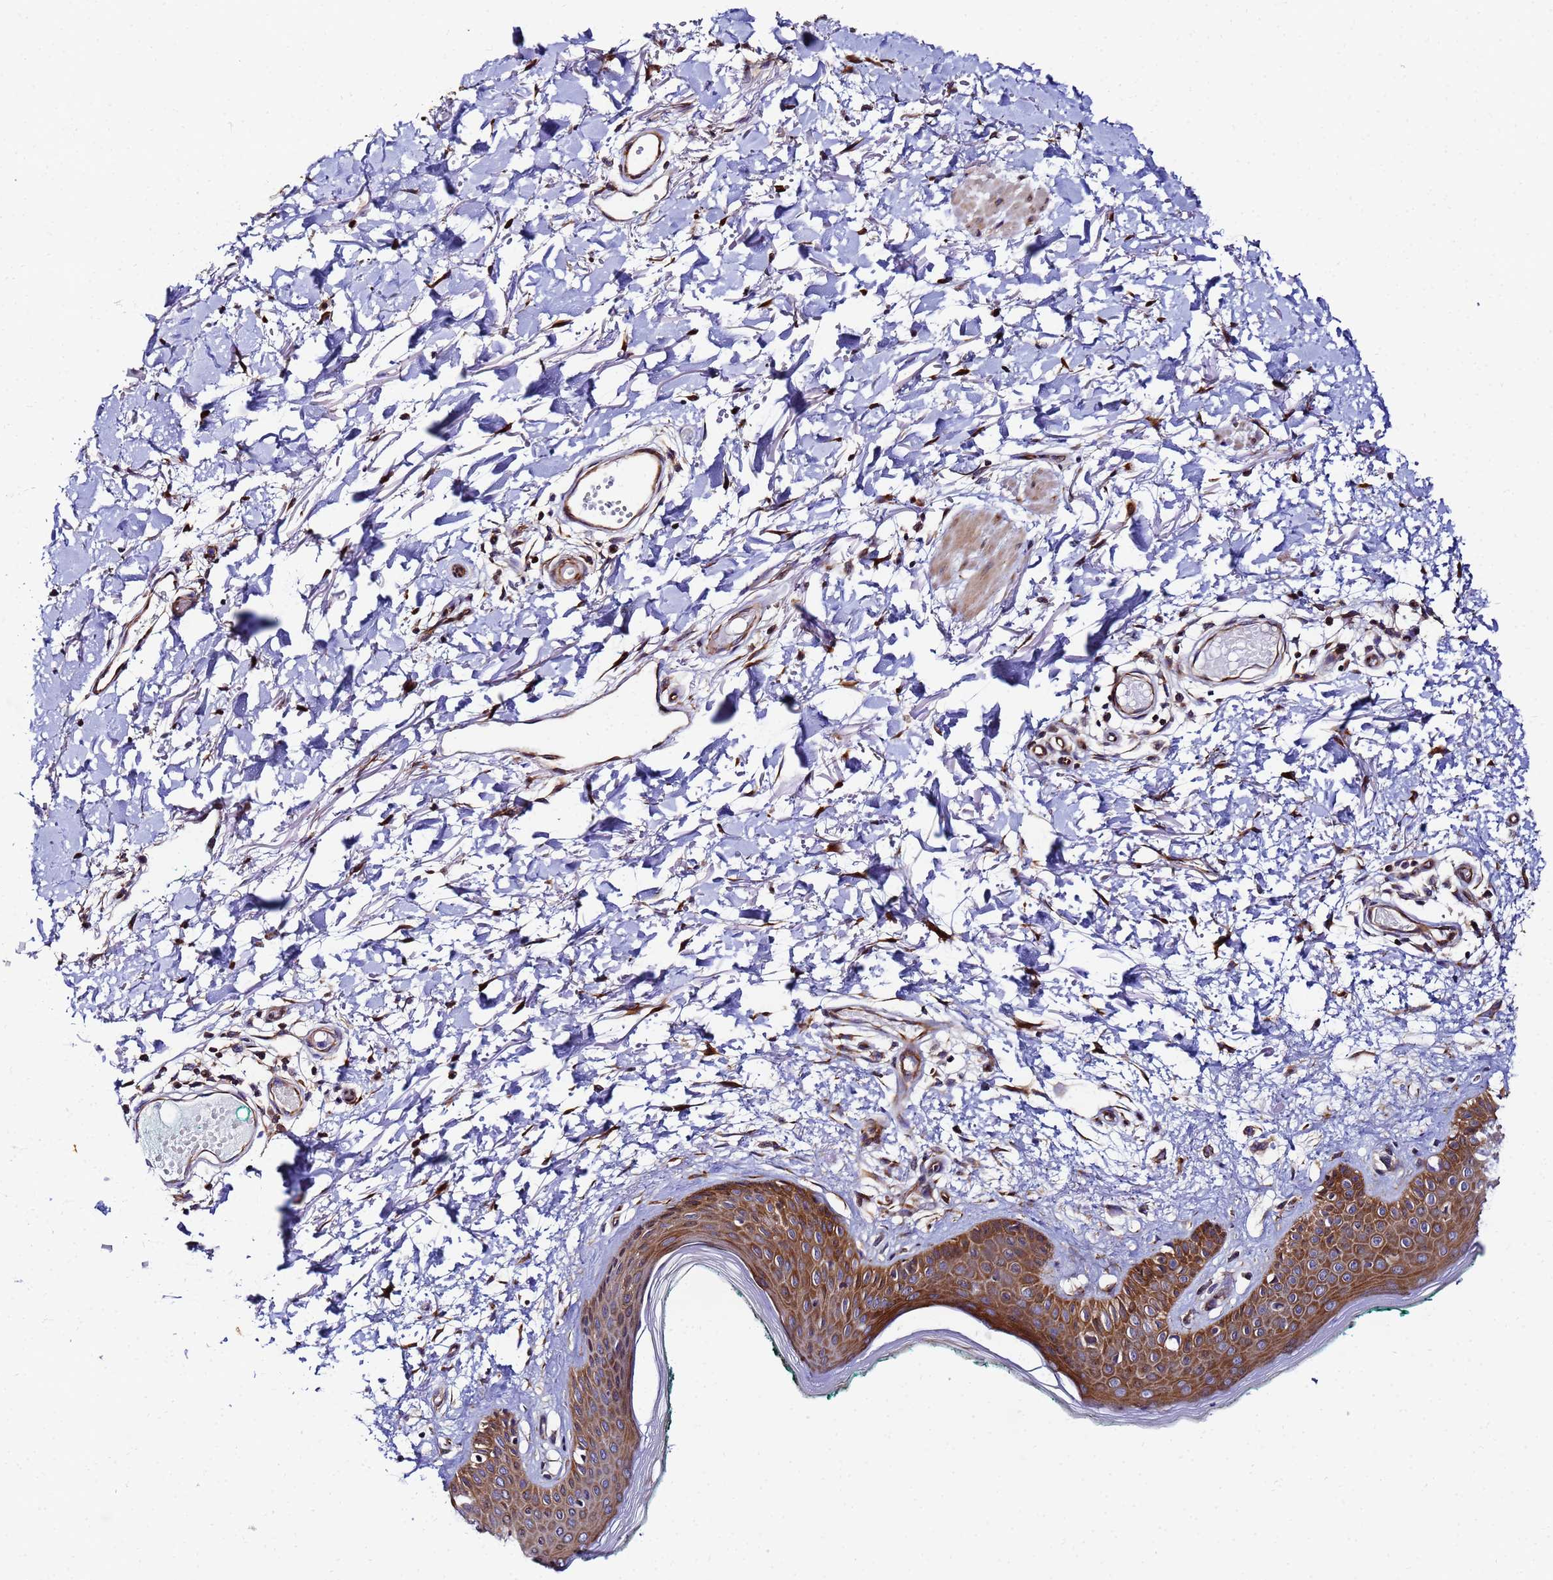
{"staining": {"intensity": "strong", "quantity": ">75%", "location": "cytoplasmic/membranous"}, "tissue": "skin", "cell_type": "Fibroblasts", "image_type": "normal", "snomed": [{"axis": "morphology", "description": "Normal tissue, NOS"}, {"axis": "morphology", "description": "Malignant melanoma, NOS"}, {"axis": "topography", "description": "Skin"}], "caption": "An IHC image of benign tissue is shown. Protein staining in brown highlights strong cytoplasmic/membranous positivity in skin within fibroblasts. The protein of interest is shown in brown color, while the nuclei are stained blue.", "gene": "POM121C", "patient": {"sex": "male", "age": 62}}